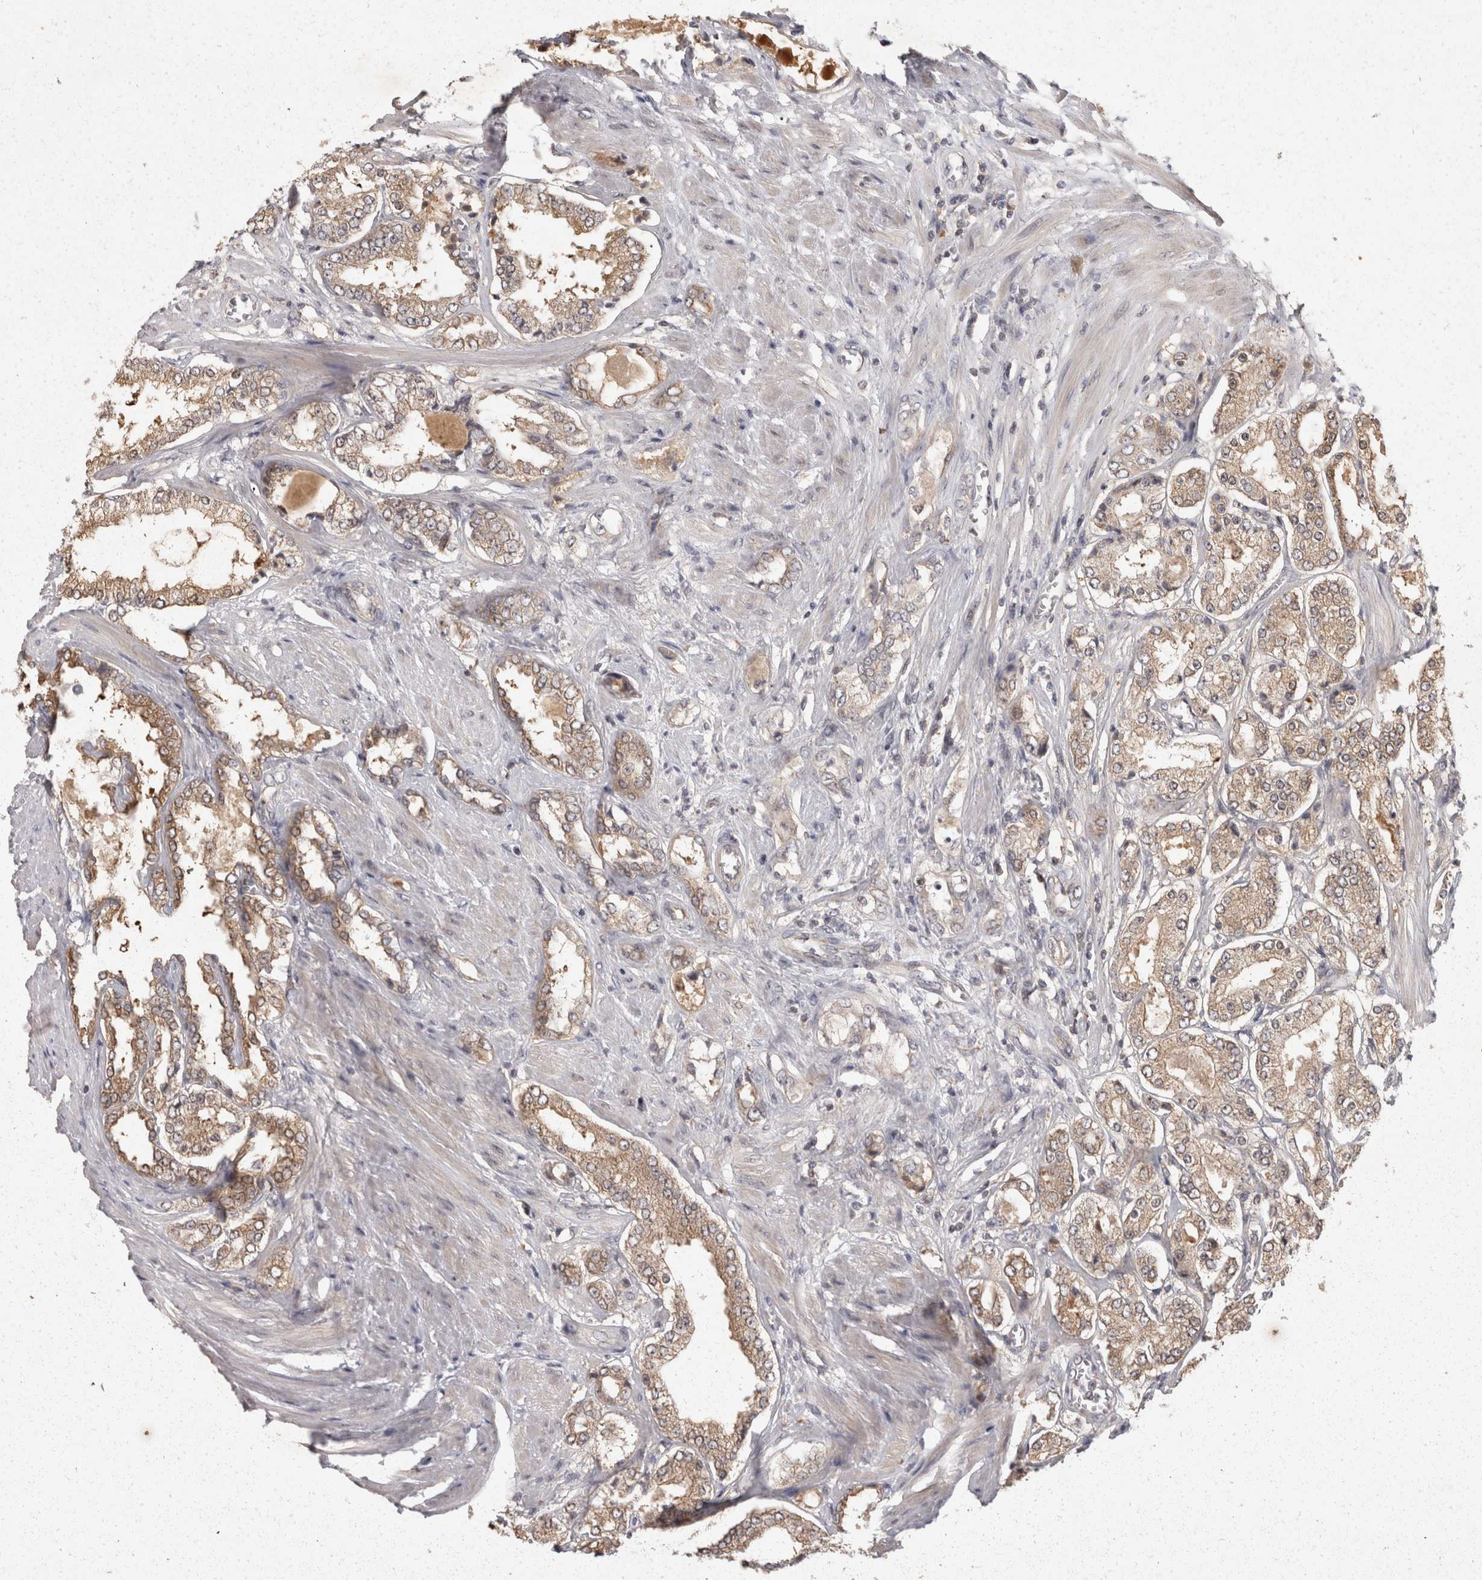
{"staining": {"intensity": "moderate", "quantity": ">75%", "location": "cytoplasmic/membranous"}, "tissue": "prostate cancer", "cell_type": "Tumor cells", "image_type": "cancer", "snomed": [{"axis": "morphology", "description": "Adenocarcinoma, Low grade"}, {"axis": "topography", "description": "Prostate"}], "caption": "Brown immunohistochemical staining in prostate cancer (low-grade adenocarcinoma) displays moderate cytoplasmic/membranous positivity in approximately >75% of tumor cells. (DAB (3,3'-diaminobenzidine) IHC with brightfield microscopy, high magnification).", "gene": "ACAT2", "patient": {"sex": "male", "age": 62}}